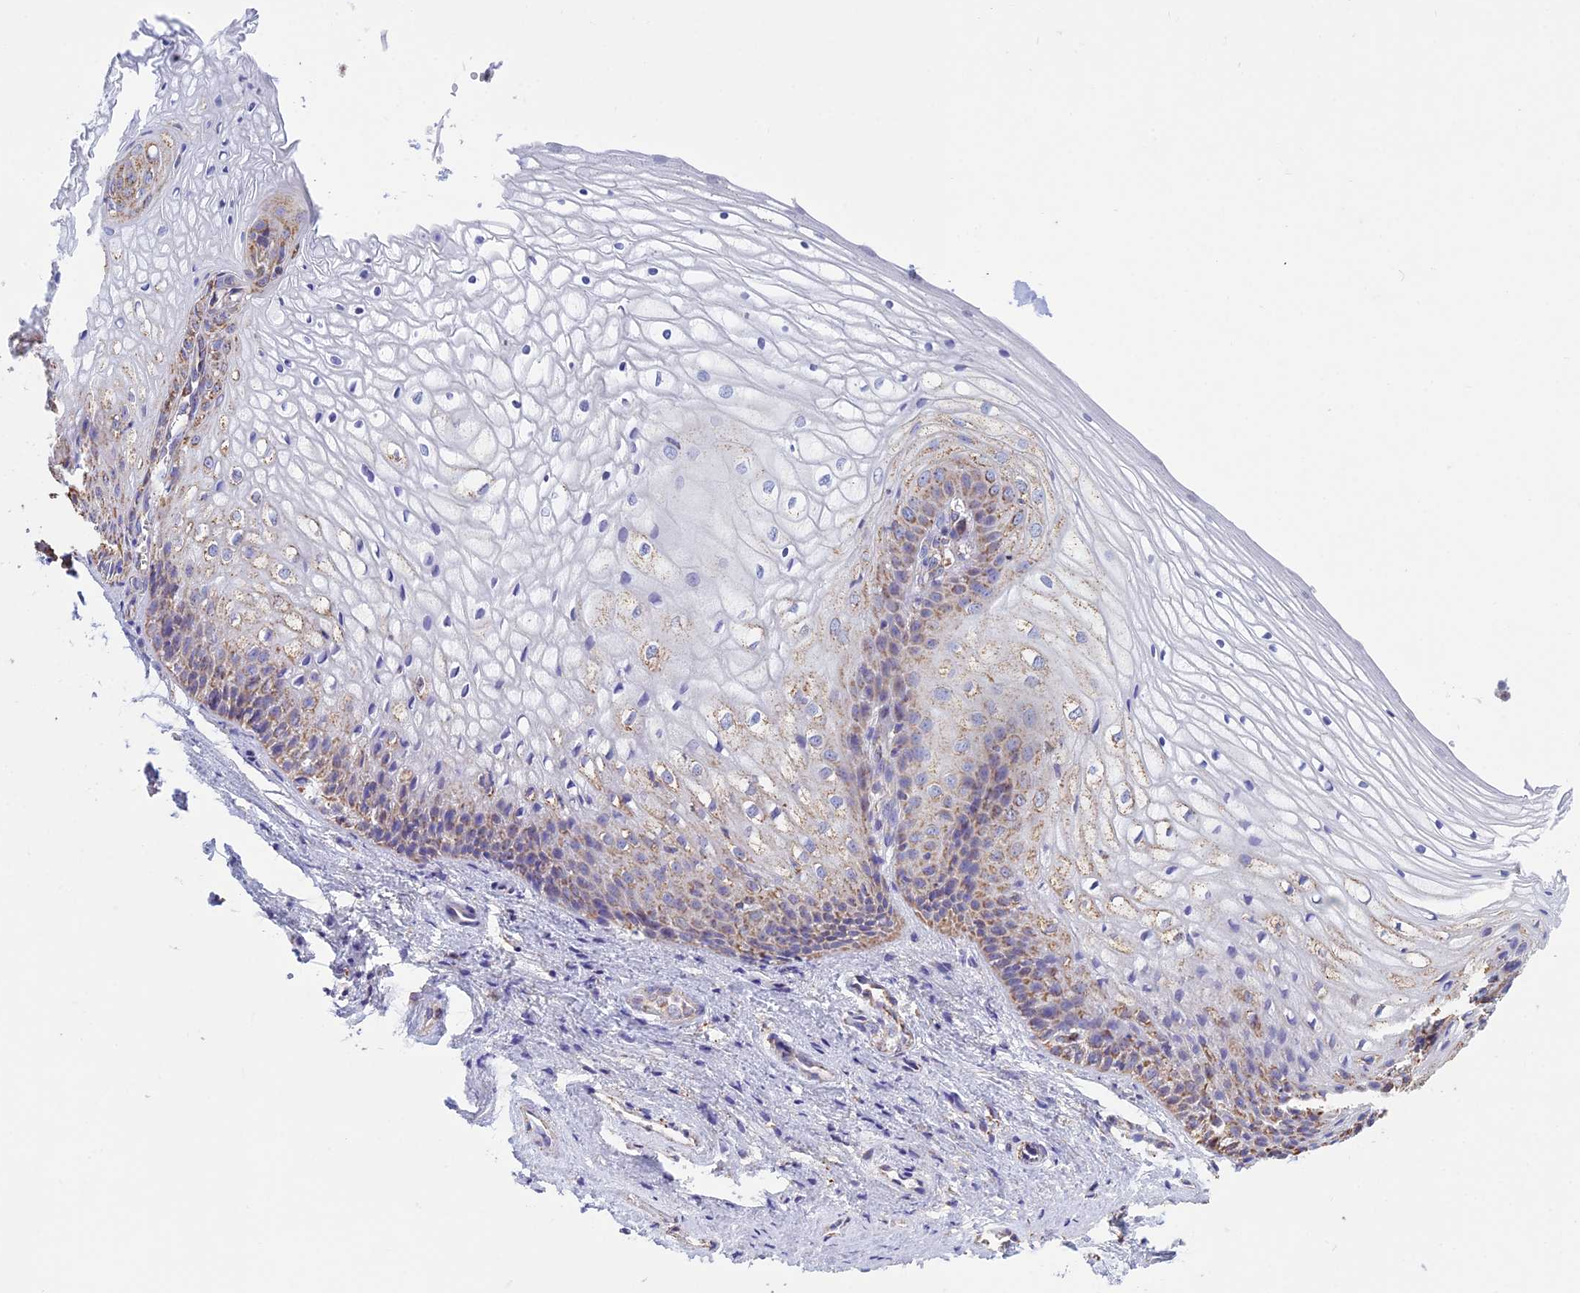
{"staining": {"intensity": "moderate", "quantity": "25%-75%", "location": "cytoplasmic/membranous"}, "tissue": "vagina", "cell_type": "Squamous epithelial cells", "image_type": "normal", "snomed": [{"axis": "morphology", "description": "Normal tissue, NOS"}, {"axis": "topography", "description": "Vagina"}], "caption": "Brown immunohistochemical staining in normal human vagina displays moderate cytoplasmic/membranous positivity in approximately 25%-75% of squamous epithelial cells. (Brightfield microscopy of DAB IHC at high magnification).", "gene": "OR2W3", "patient": {"sex": "female", "age": 34}}